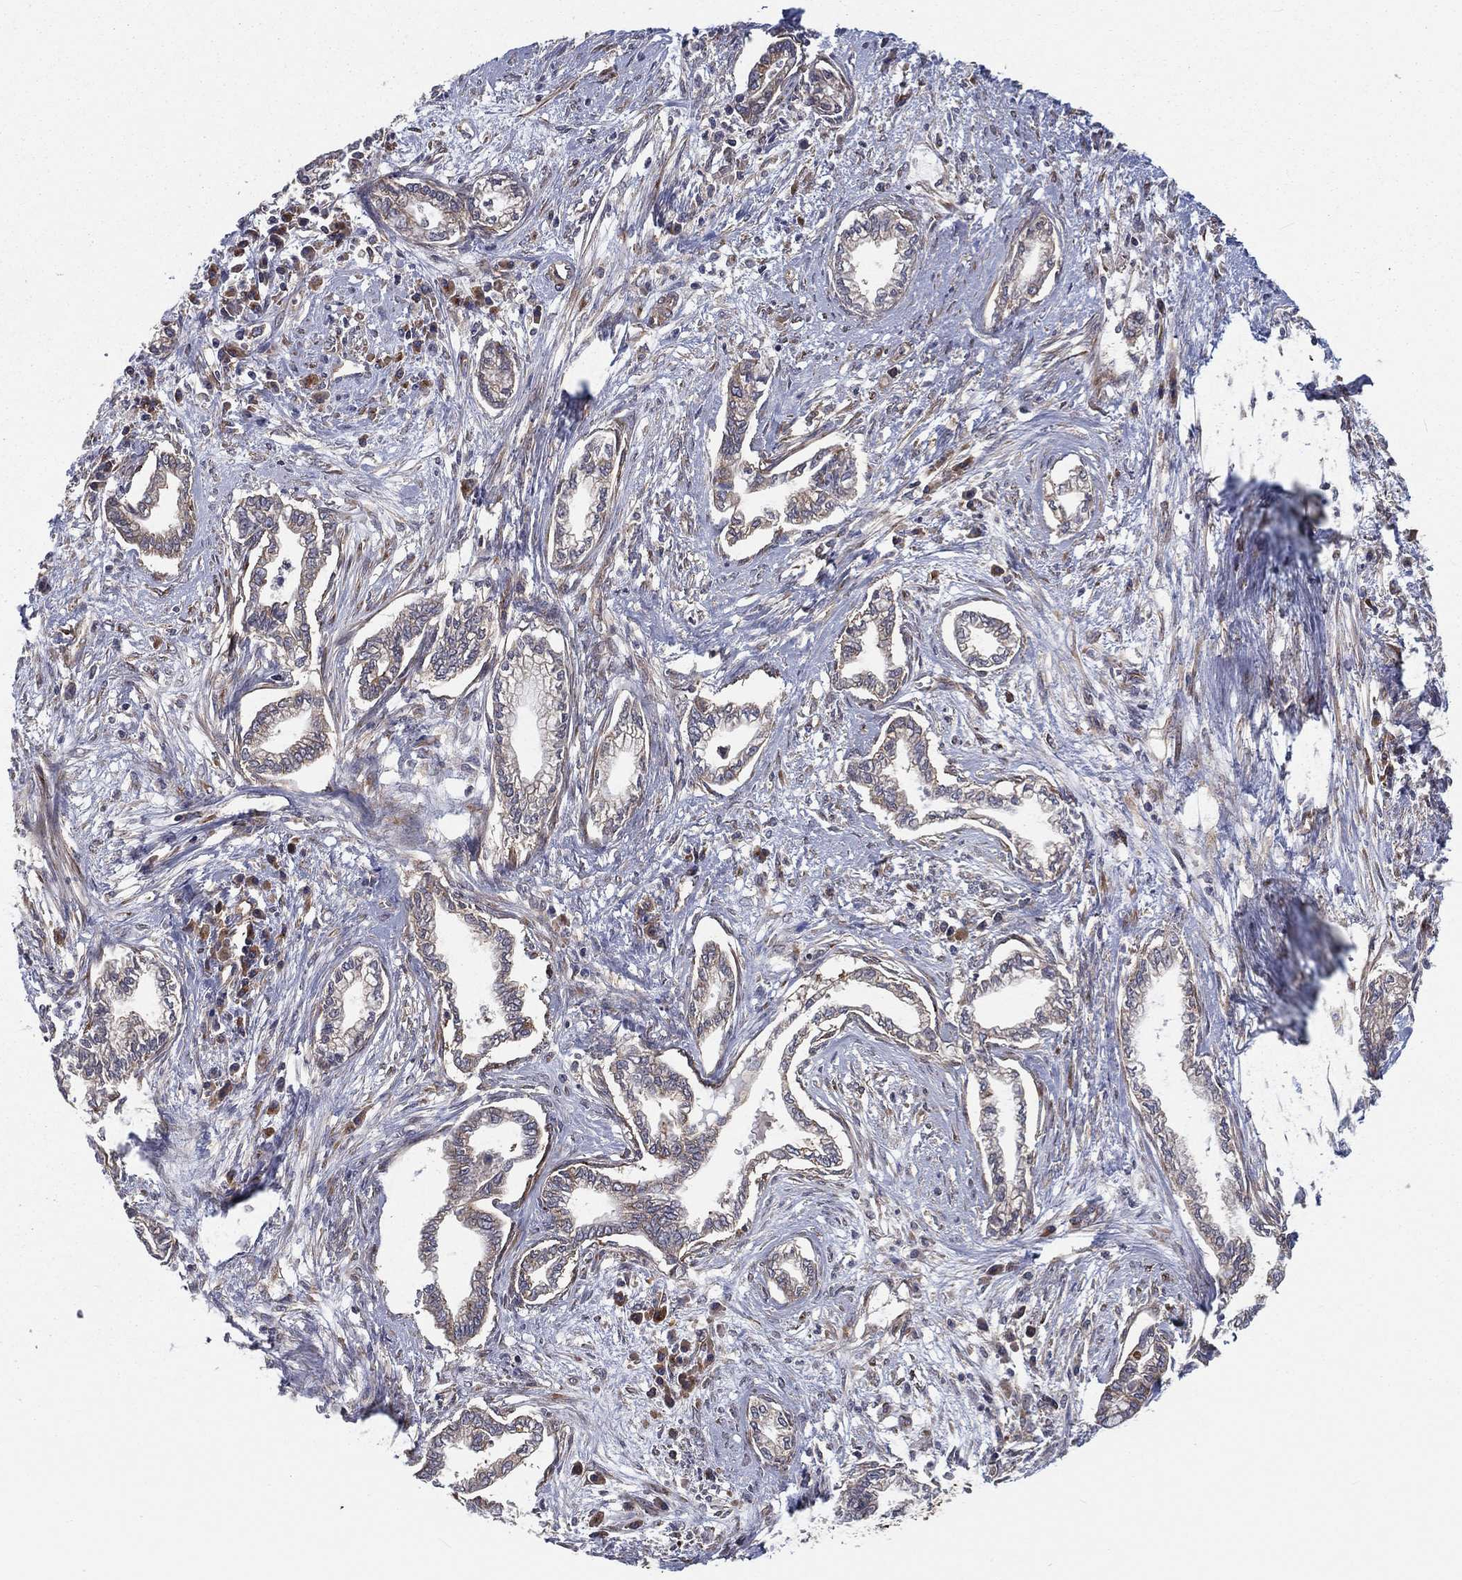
{"staining": {"intensity": "negative", "quantity": "none", "location": "none"}, "tissue": "cervical cancer", "cell_type": "Tumor cells", "image_type": "cancer", "snomed": [{"axis": "morphology", "description": "Adenocarcinoma, NOS"}, {"axis": "topography", "description": "Cervix"}], "caption": "Photomicrograph shows no protein positivity in tumor cells of cervical adenocarcinoma tissue.", "gene": "EIF2B5", "patient": {"sex": "female", "age": 62}}